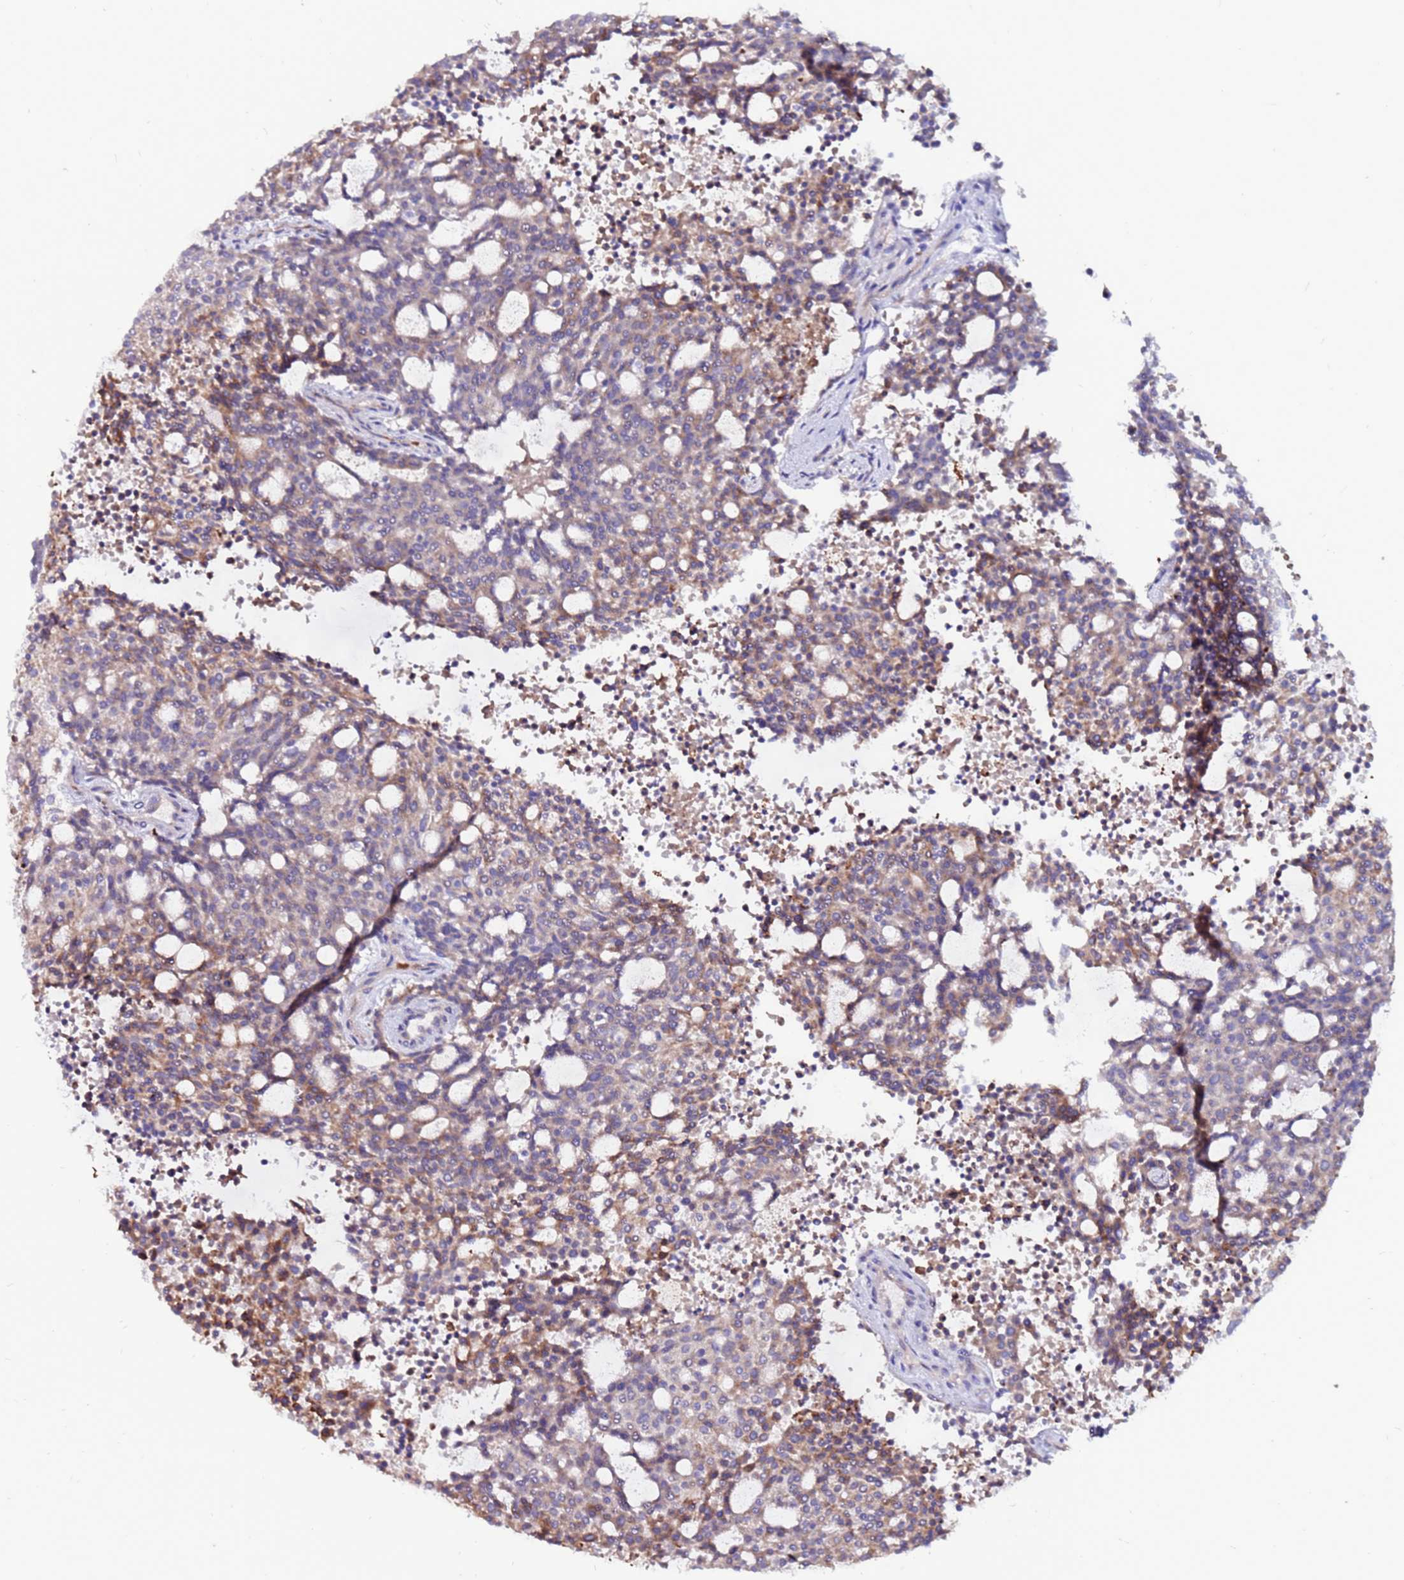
{"staining": {"intensity": "moderate", "quantity": ">75%", "location": "cytoplasmic/membranous"}, "tissue": "carcinoid", "cell_type": "Tumor cells", "image_type": "cancer", "snomed": [{"axis": "morphology", "description": "Carcinoid, malignant, NOS"}, {"axis": "topography", "description": "Pancreas"}], "caption": "Carcinoid (malignant) stained for a protein reveals moderate cytoplasmic/membranous positivity in tumor cells. Using DAB (3,3'-diaminobenzidine) (brown) and hematoxylin (blue) stains, captured at high magnification using brightfield microscopy.", "gene": "SLC44A3", "patient": {"sex": "female", "age": 54}}